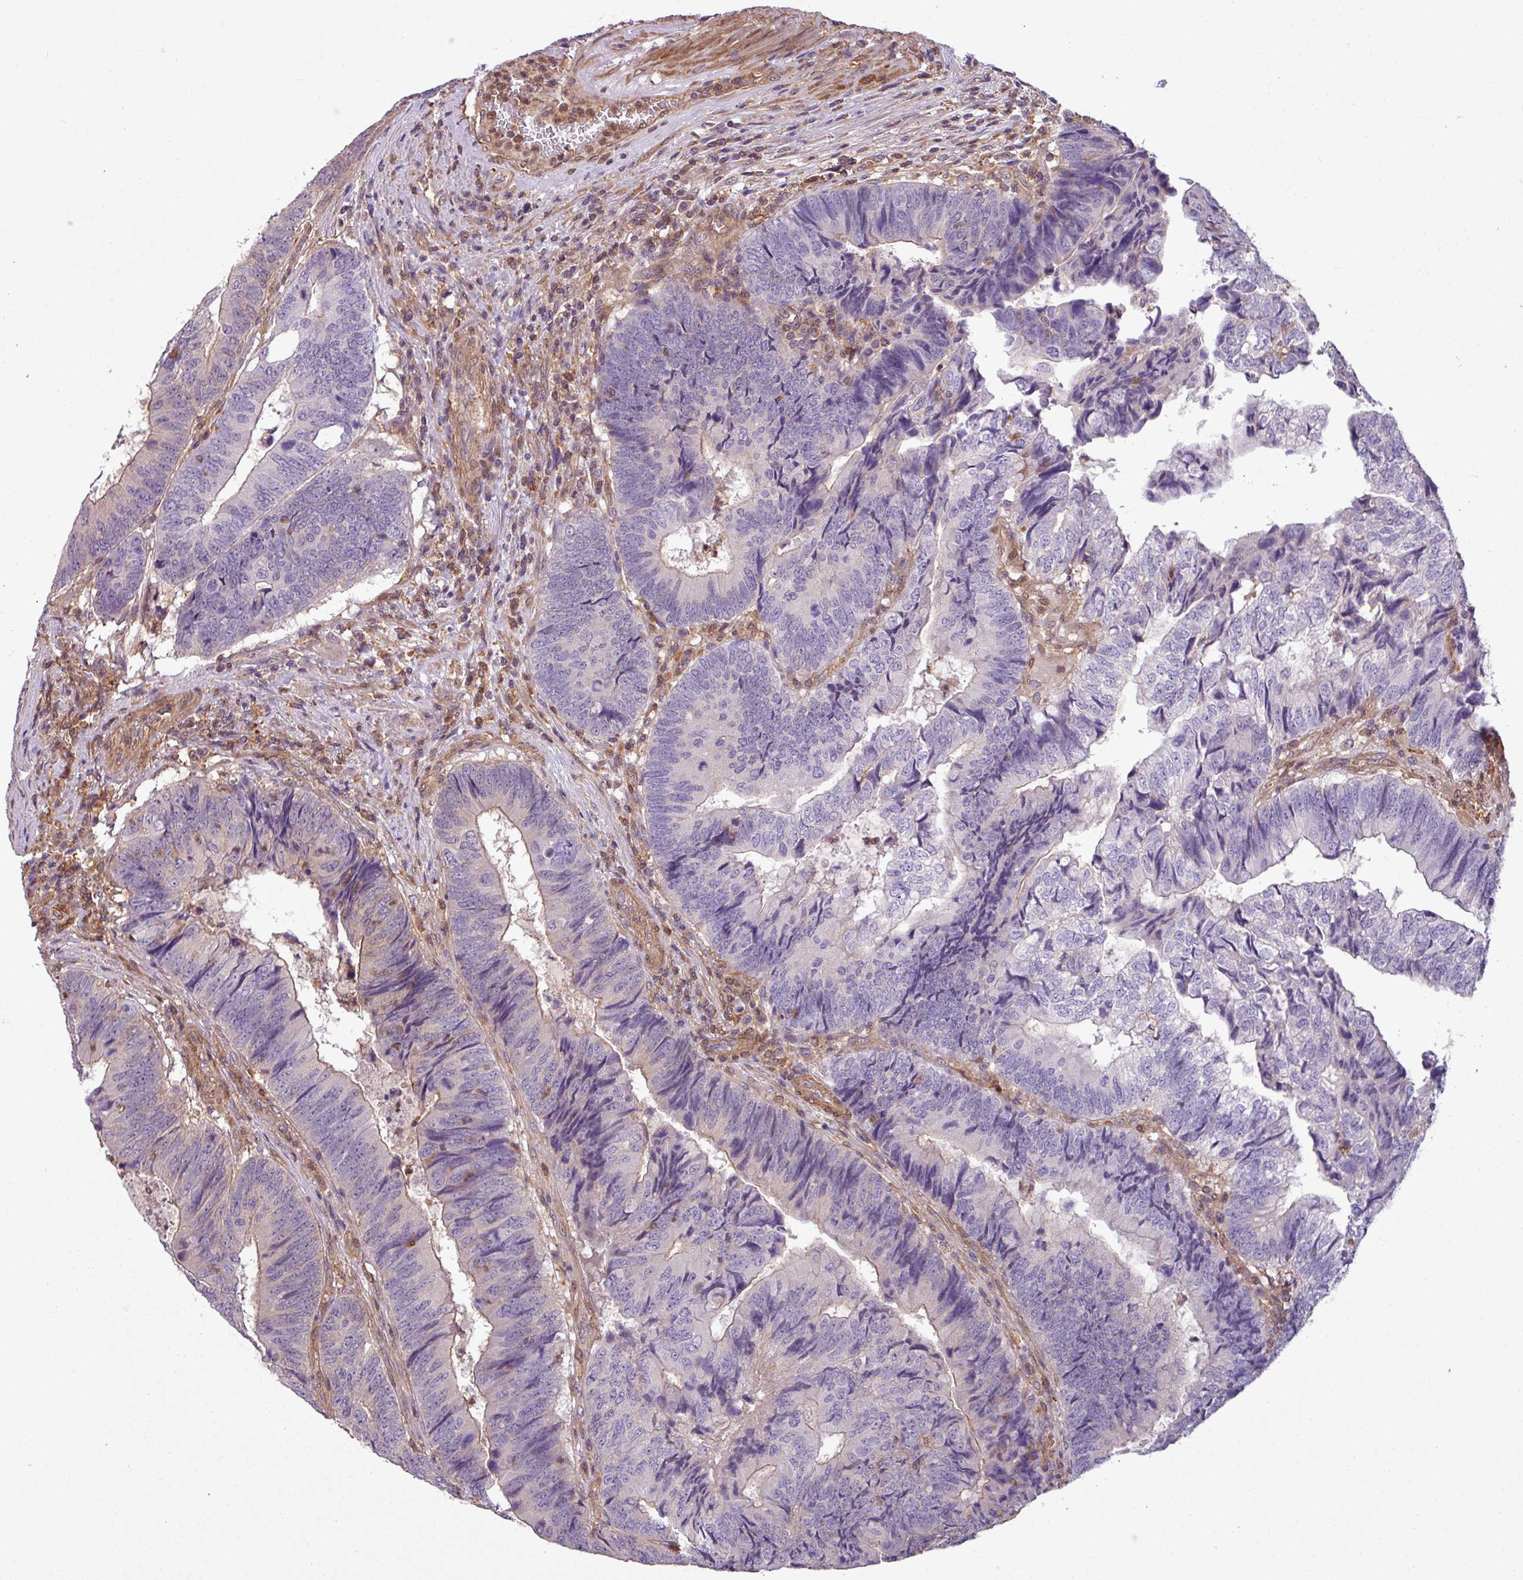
{"staining": {"intensity": "weak", "quantity": "<25%", "location": "cytoplasmic/membranous"}, "tissue": "colorectal cancer", "cell_type": "Tumor cells", "image_type": "cancer", "snomed": [{"axis": "morphology", "description": "Adenocarcinoma, NOS"}, {"axis": "topography", "description": "Colon"}], "caption": "DAB (3,3'-diaminobenzidine) immunohistochemical staining of human colorectal cancer reveals no significant staining in tumor cells.", "gene": "SH3BGRL", "patient": {"sex": "female", "age": 67}}